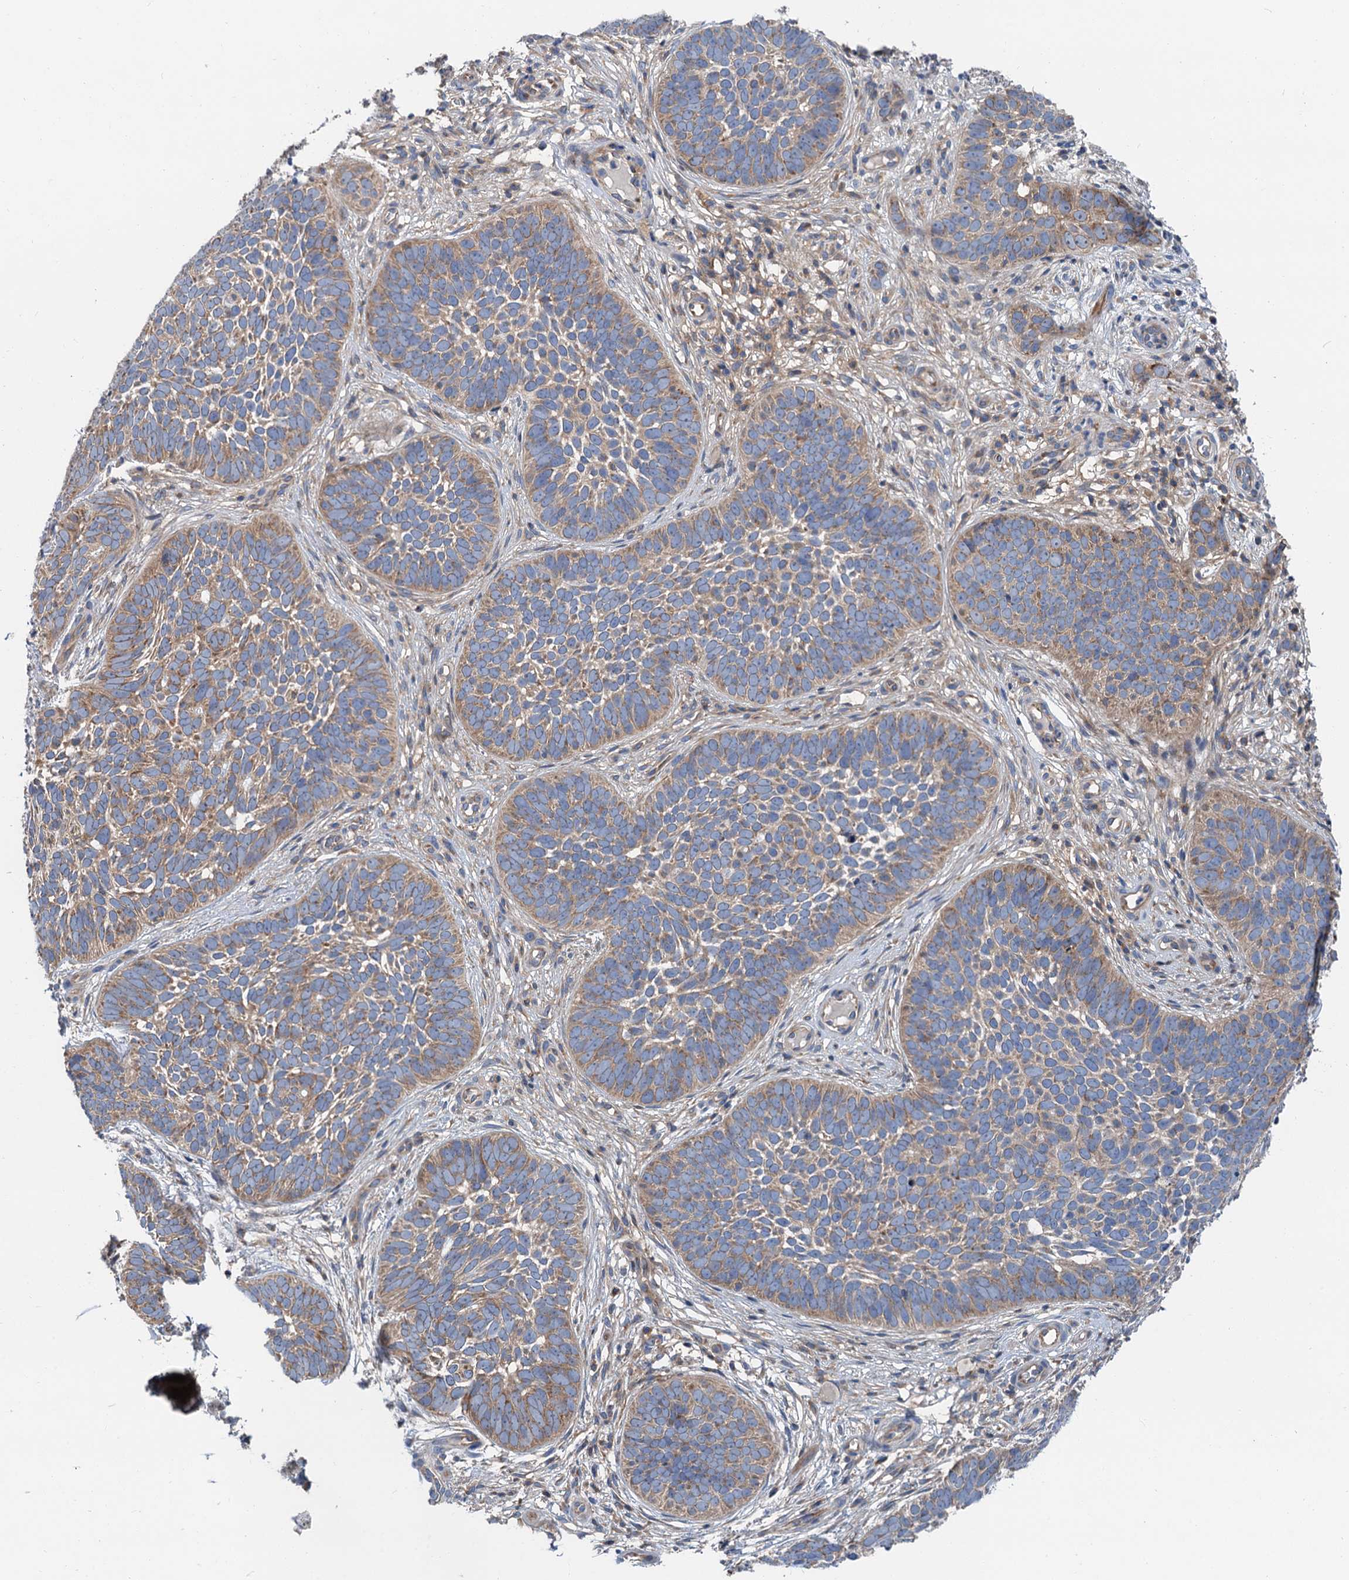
{"staining": {"intensity": "moderate", "quantity": "25%-75%", "location": "cytoplasmic/membranous"}, "tissue": "skin cancer", "cell_type": "Tumor cells", "image_type": "cancer", "snomed": [{"axis": "morphology", "description": "Basal cell carcinoma"}, {"axis": "topography", "description": "Skin"}], "caption": "An IHC histopathology image of neoplastic tissue is shown. Protein staining in brown shows moderate cytoplasmic/membranous positivity in skin basal cell carcinoma within tumor cells.", "gene": "ANKRD26", "patient": {"sex": "male", "age": 89}}